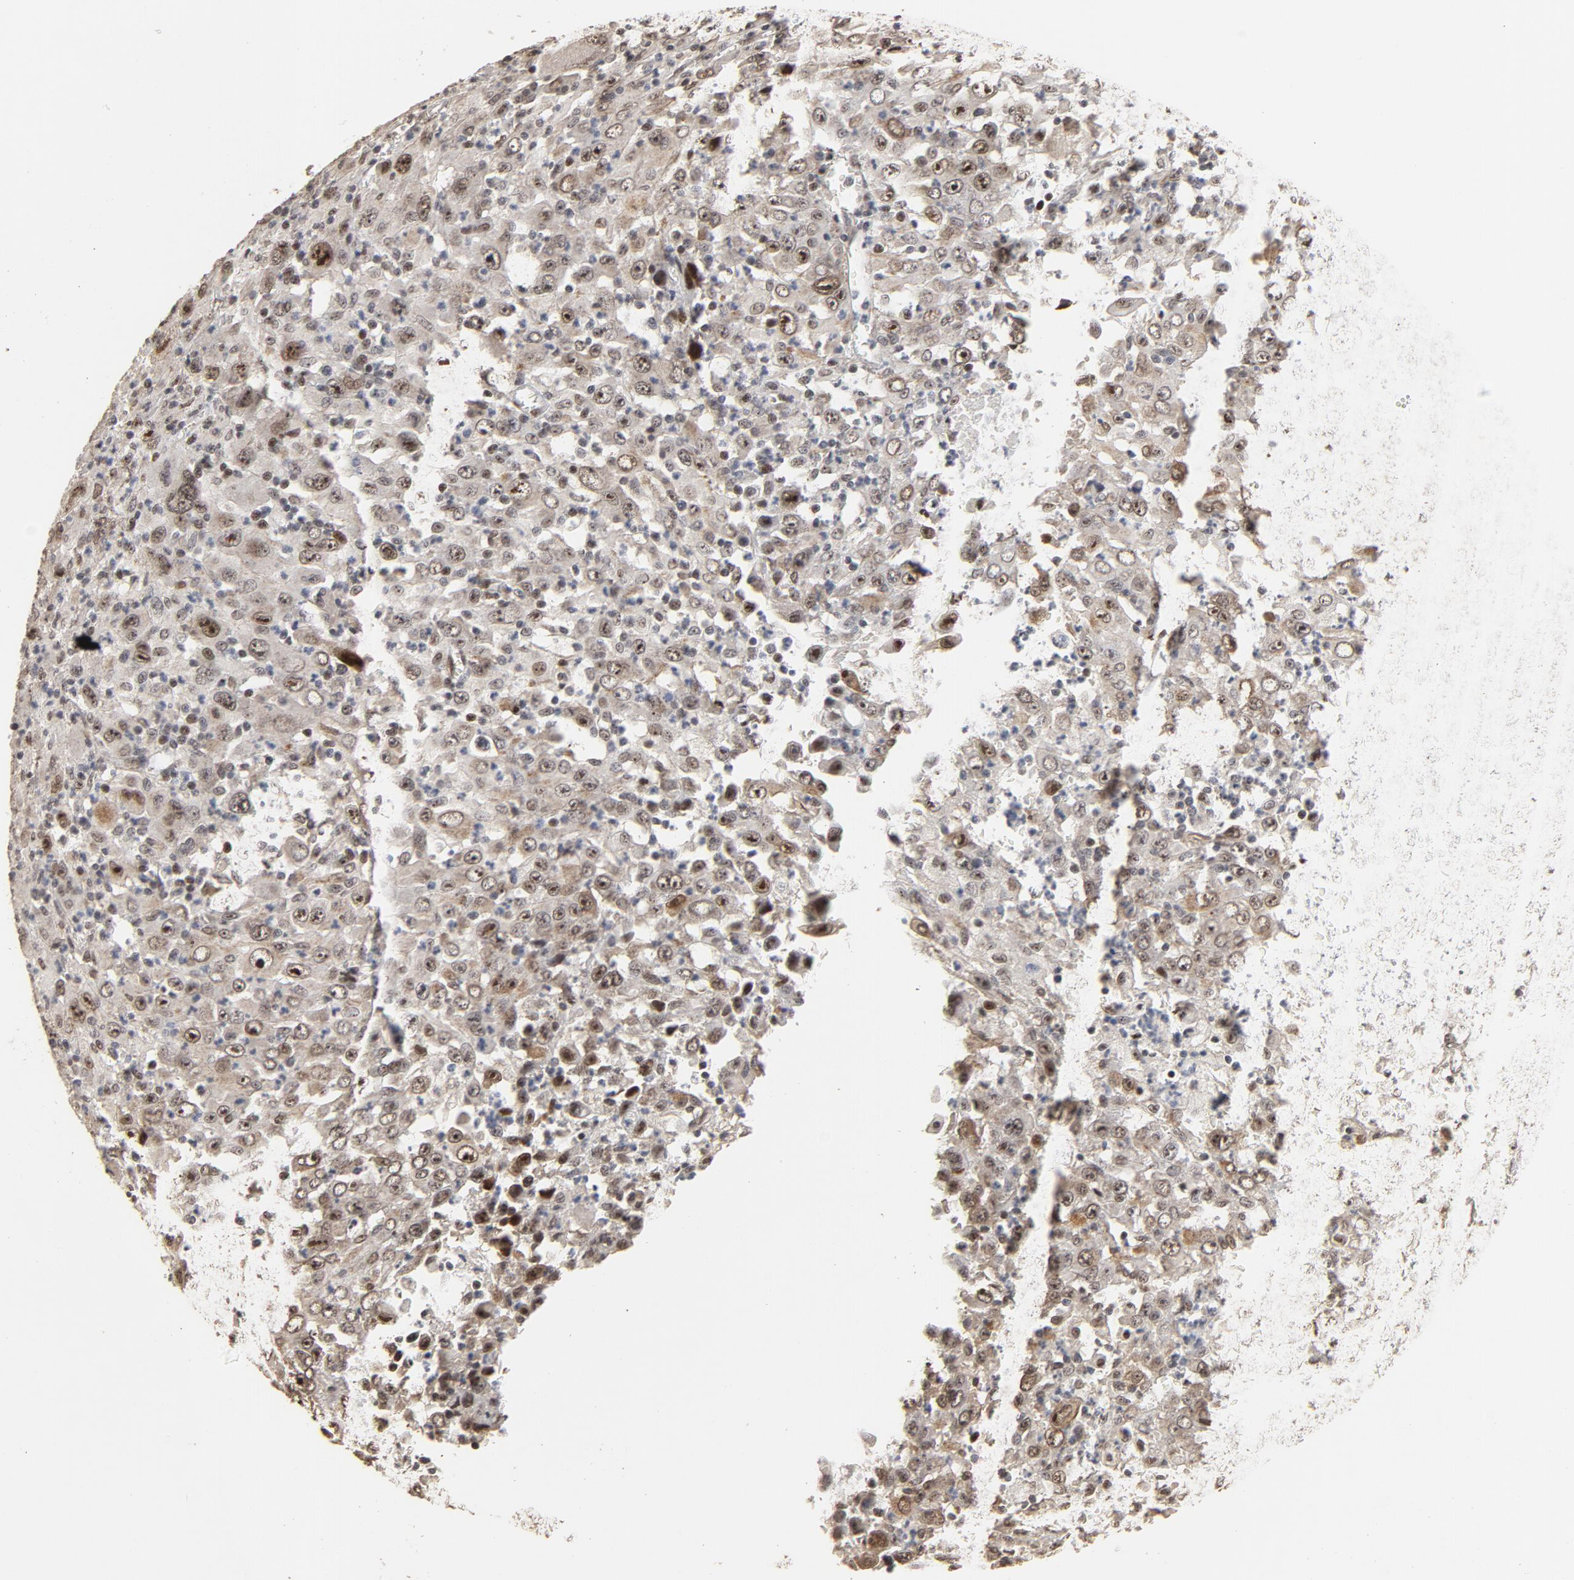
{"staining": {"intensity": "moderate", "quantity": ">75%", "location": "nuclear"}, "tissue": "melanoma", "cell_type": "Tumor cells", "image_type": "cancer", "snomed": [{"axis": "morphology", "description": "Malignant melanoma, Metastatic site"}, {"axis": "topography", "description": "Skin"}], "caption": "This is an image of immunohistochemistry (IHC) staining of melanoma, which shows moderate positivity in the nuclear of tumor cells.", "gene": "TP53RK", "patient": {"sex": "female", "age": 56}}